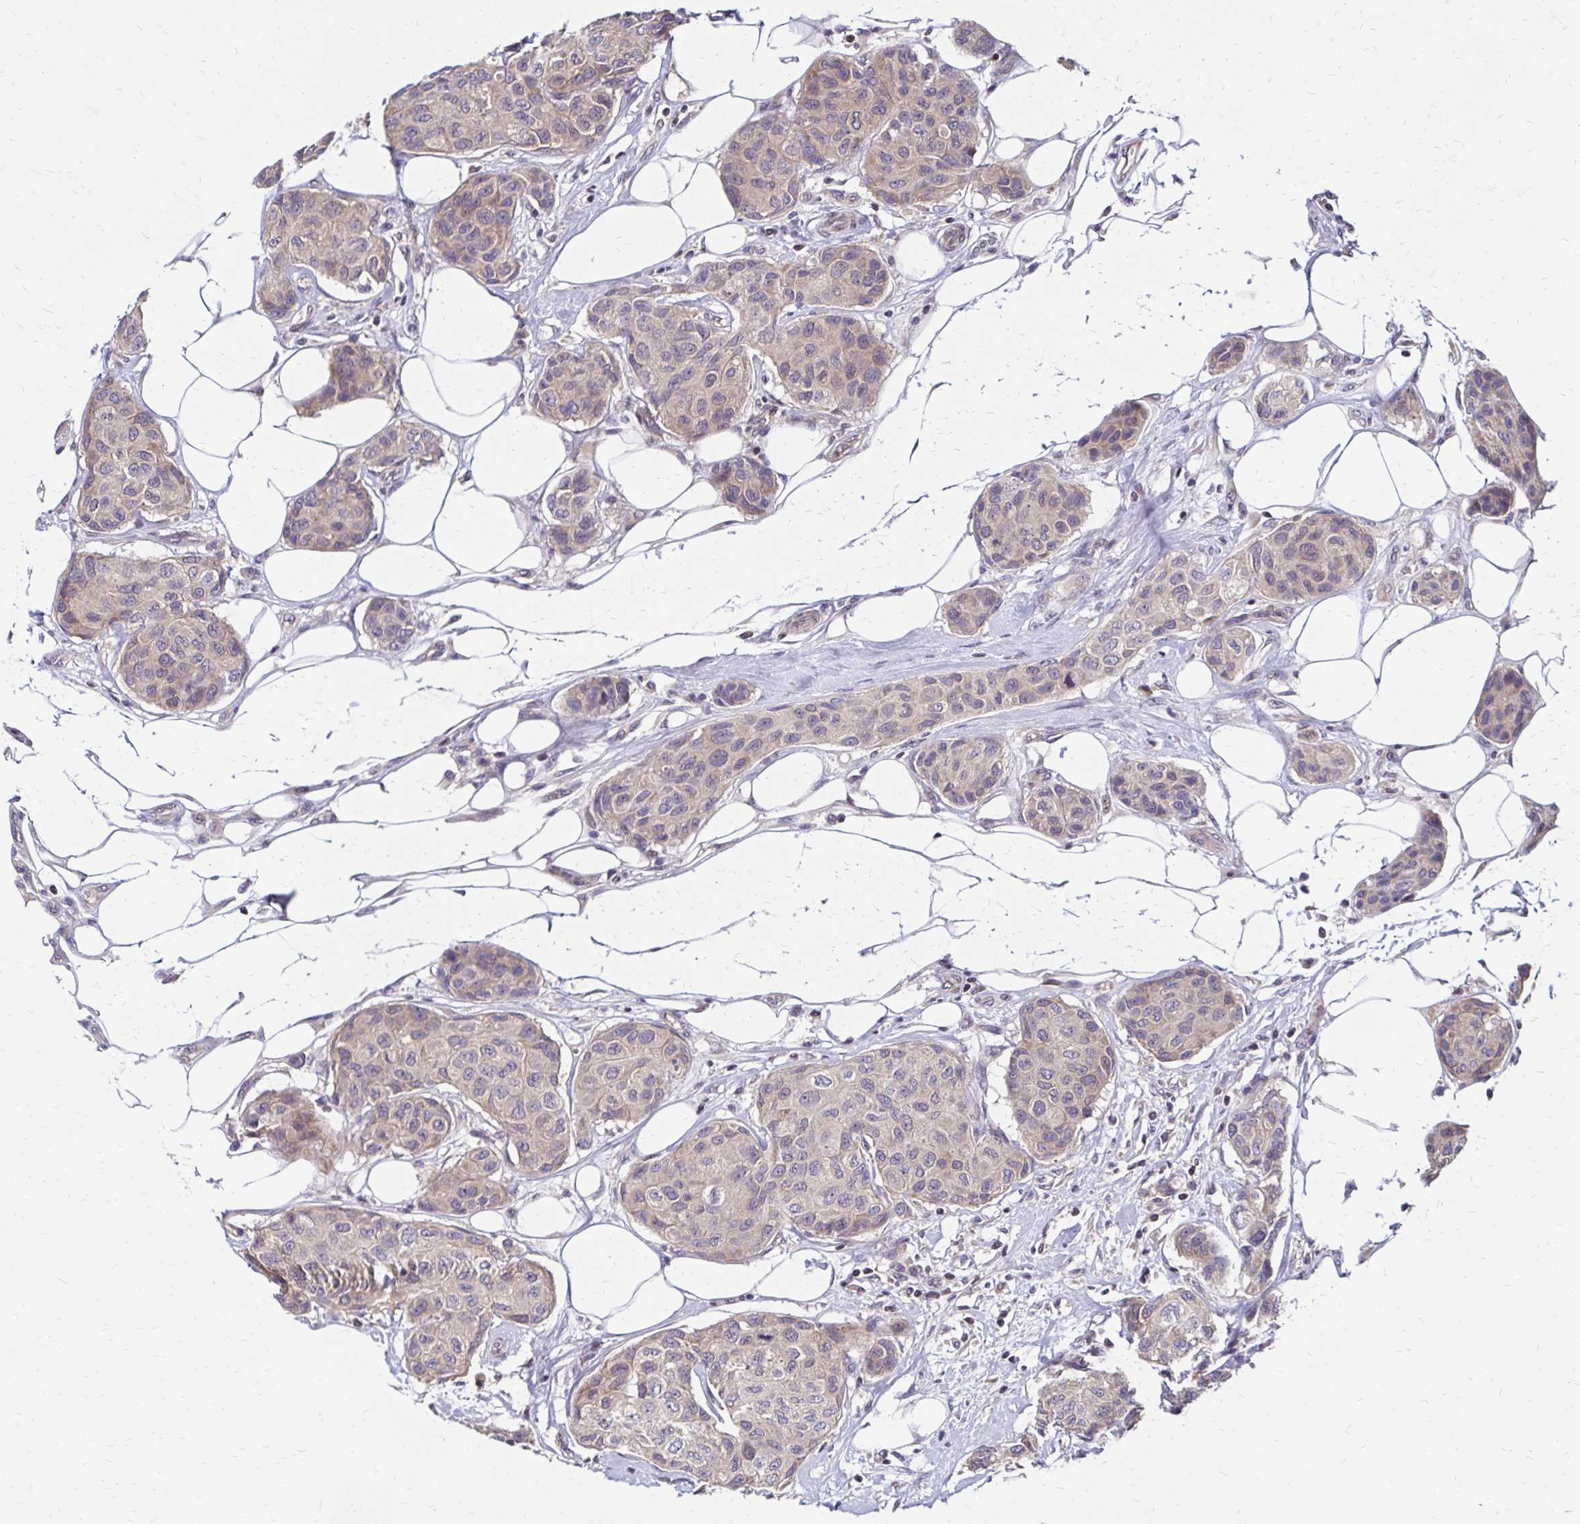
{"staining": {"intensity": "negative", "quantity": "none", "location": "none"}, "tissue": "breast cancer", "cell_type": "Tumor cells", "image_type": "cancer", "snomed": [{"axis": "morphology", "description": "Duct carcinoma"}, {"axis": "topography", "description": "Breast"}, {"axis": "topography", "description": "Lymph node"}], "caption": "Tumor cells show no significant protein positivity in breast cancer. The staining is performed using DAB brown chromogen with nuclei counter-stained in using hematoxylin.", "gene": "CBX7", "patient": {"sex": "female", "age": 80}}